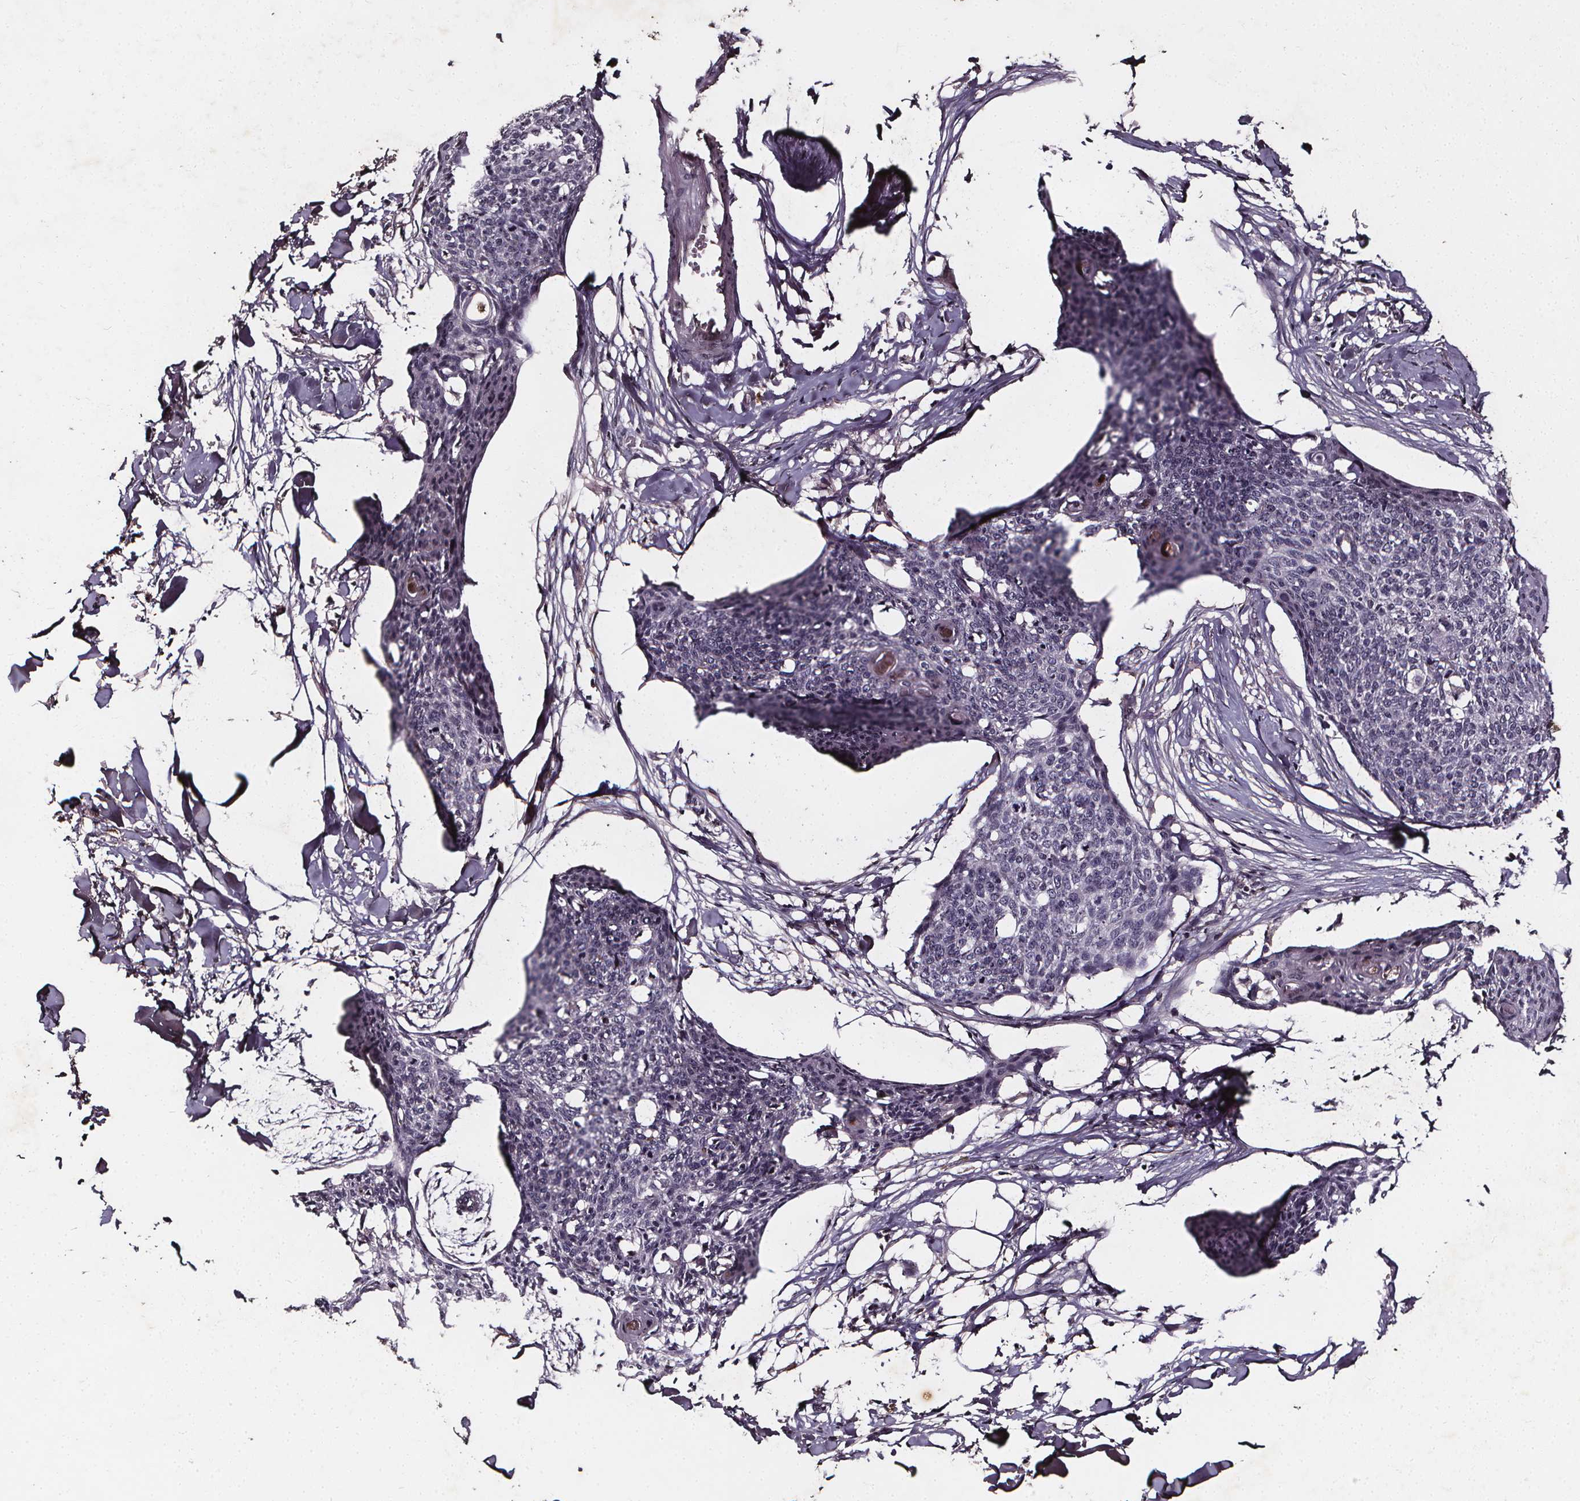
{"staining": {"intensity": "negative", "quantity": "none", "location": "none"}, "tissue": "skin cancer", "cell_type": "Tumor cells", "image_type": "cancer", "snomed": [{"axis": "morphology", "description": "Squamous cell carcinoma, NOS"}, {"axis": "topography", "description": "Skin"}, {"axis": "topography", "description": "Vulva"}], "caption": "Tumor cells are negative for brown protein staining in squamous cell carcinoma (skin).", "gene": "SPAG8", "patient": {"sex": "female", "age": 75}}